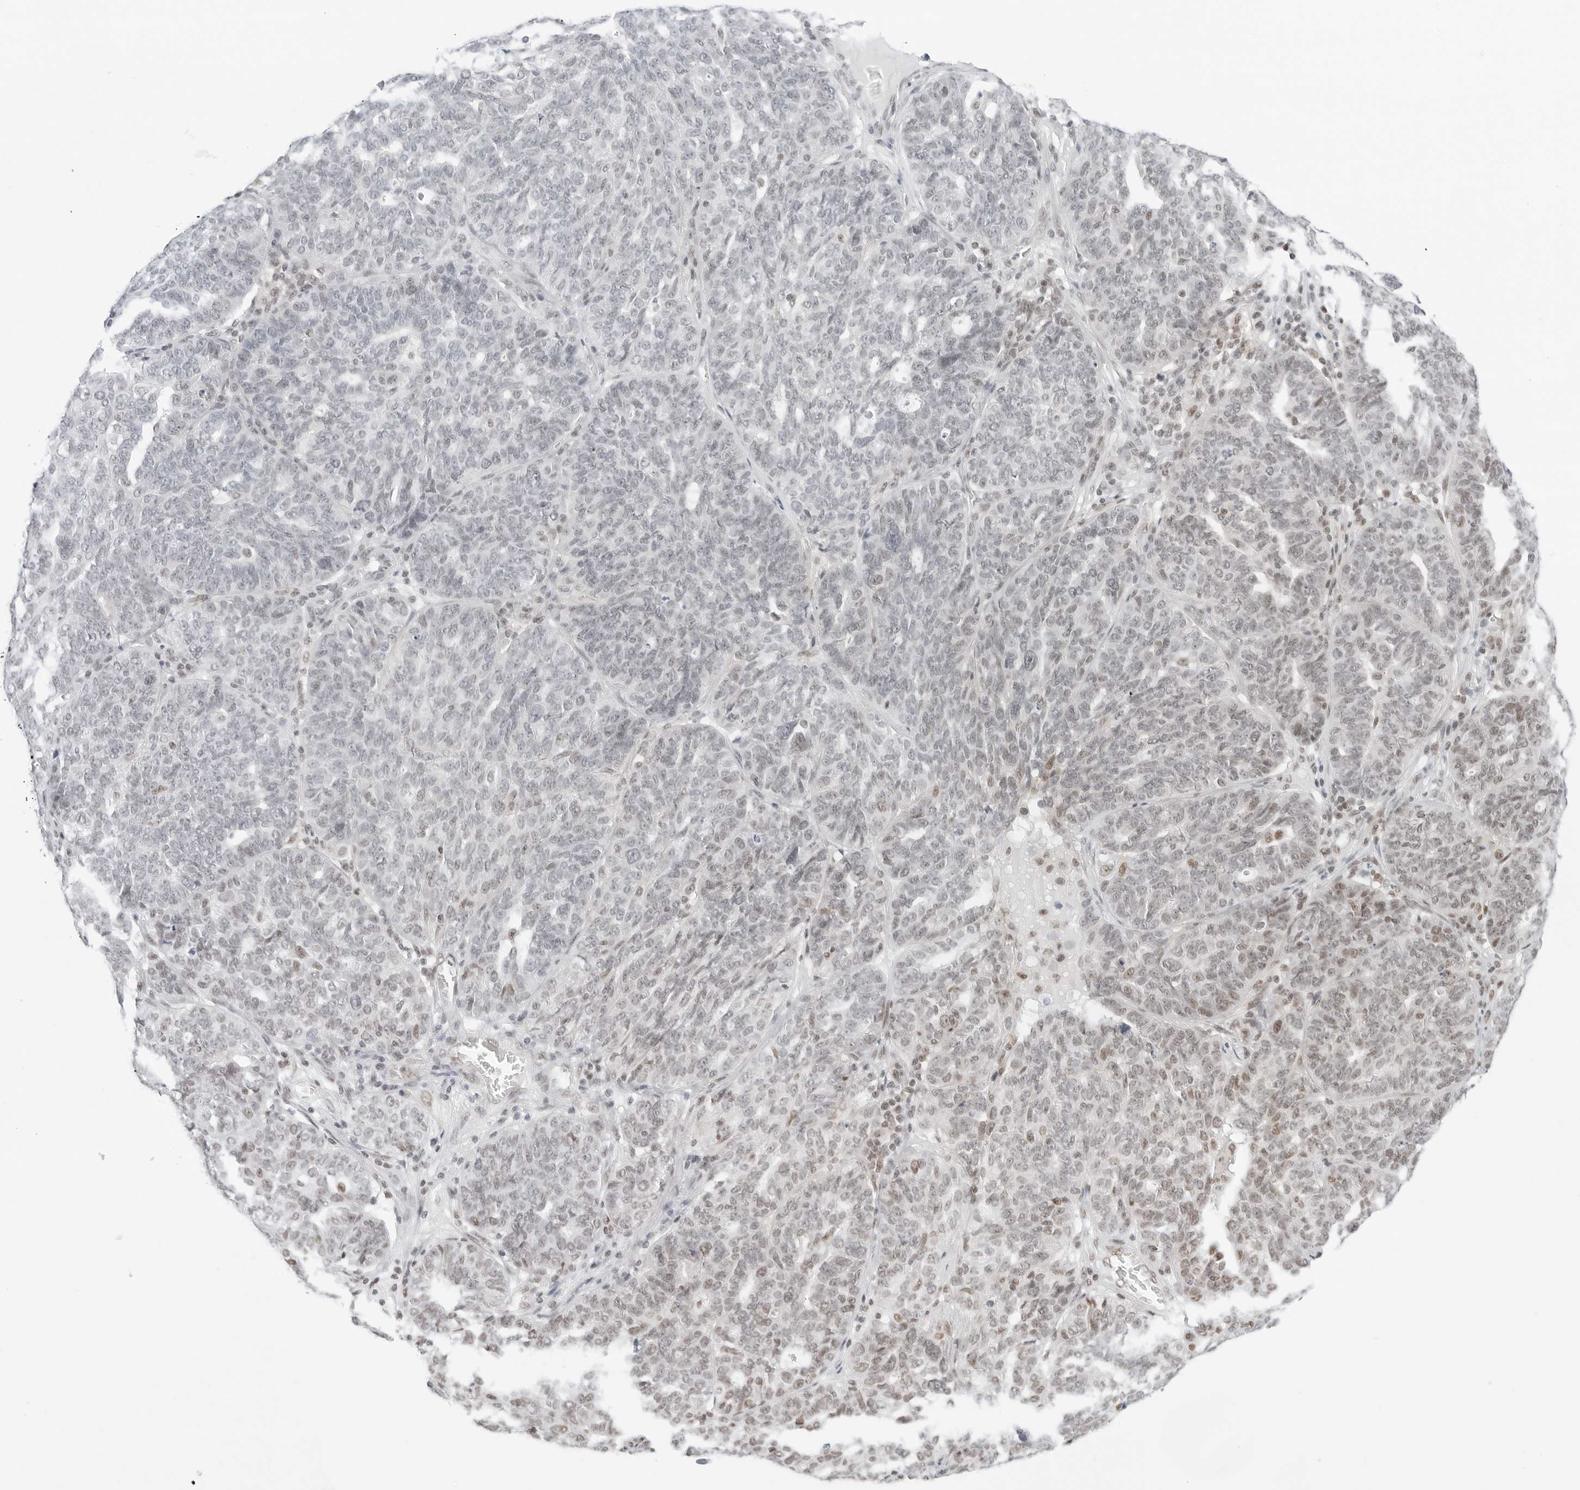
{"staining": {"intensity": "weak", "quantity": "<25%", "location": "nuclear"}, "tissue": "ovarian cancer", "cell_type": "Tumor cells", "image_type": "cancer", "snomed": [{"axis": "morphology", "description": "Cystadenocarcinoma, serous, NOS"}, {"axis": "topography", "description": "Ovary"}], "caption": "High magnification brightfield microscopy of ovarian cancer stained with DAB (brown) and counterstained with hematoxylin (blue): tumor cells show no significant staining.", "gene": "CRTC2", "patient": {"sex": "female", "age": 59}}